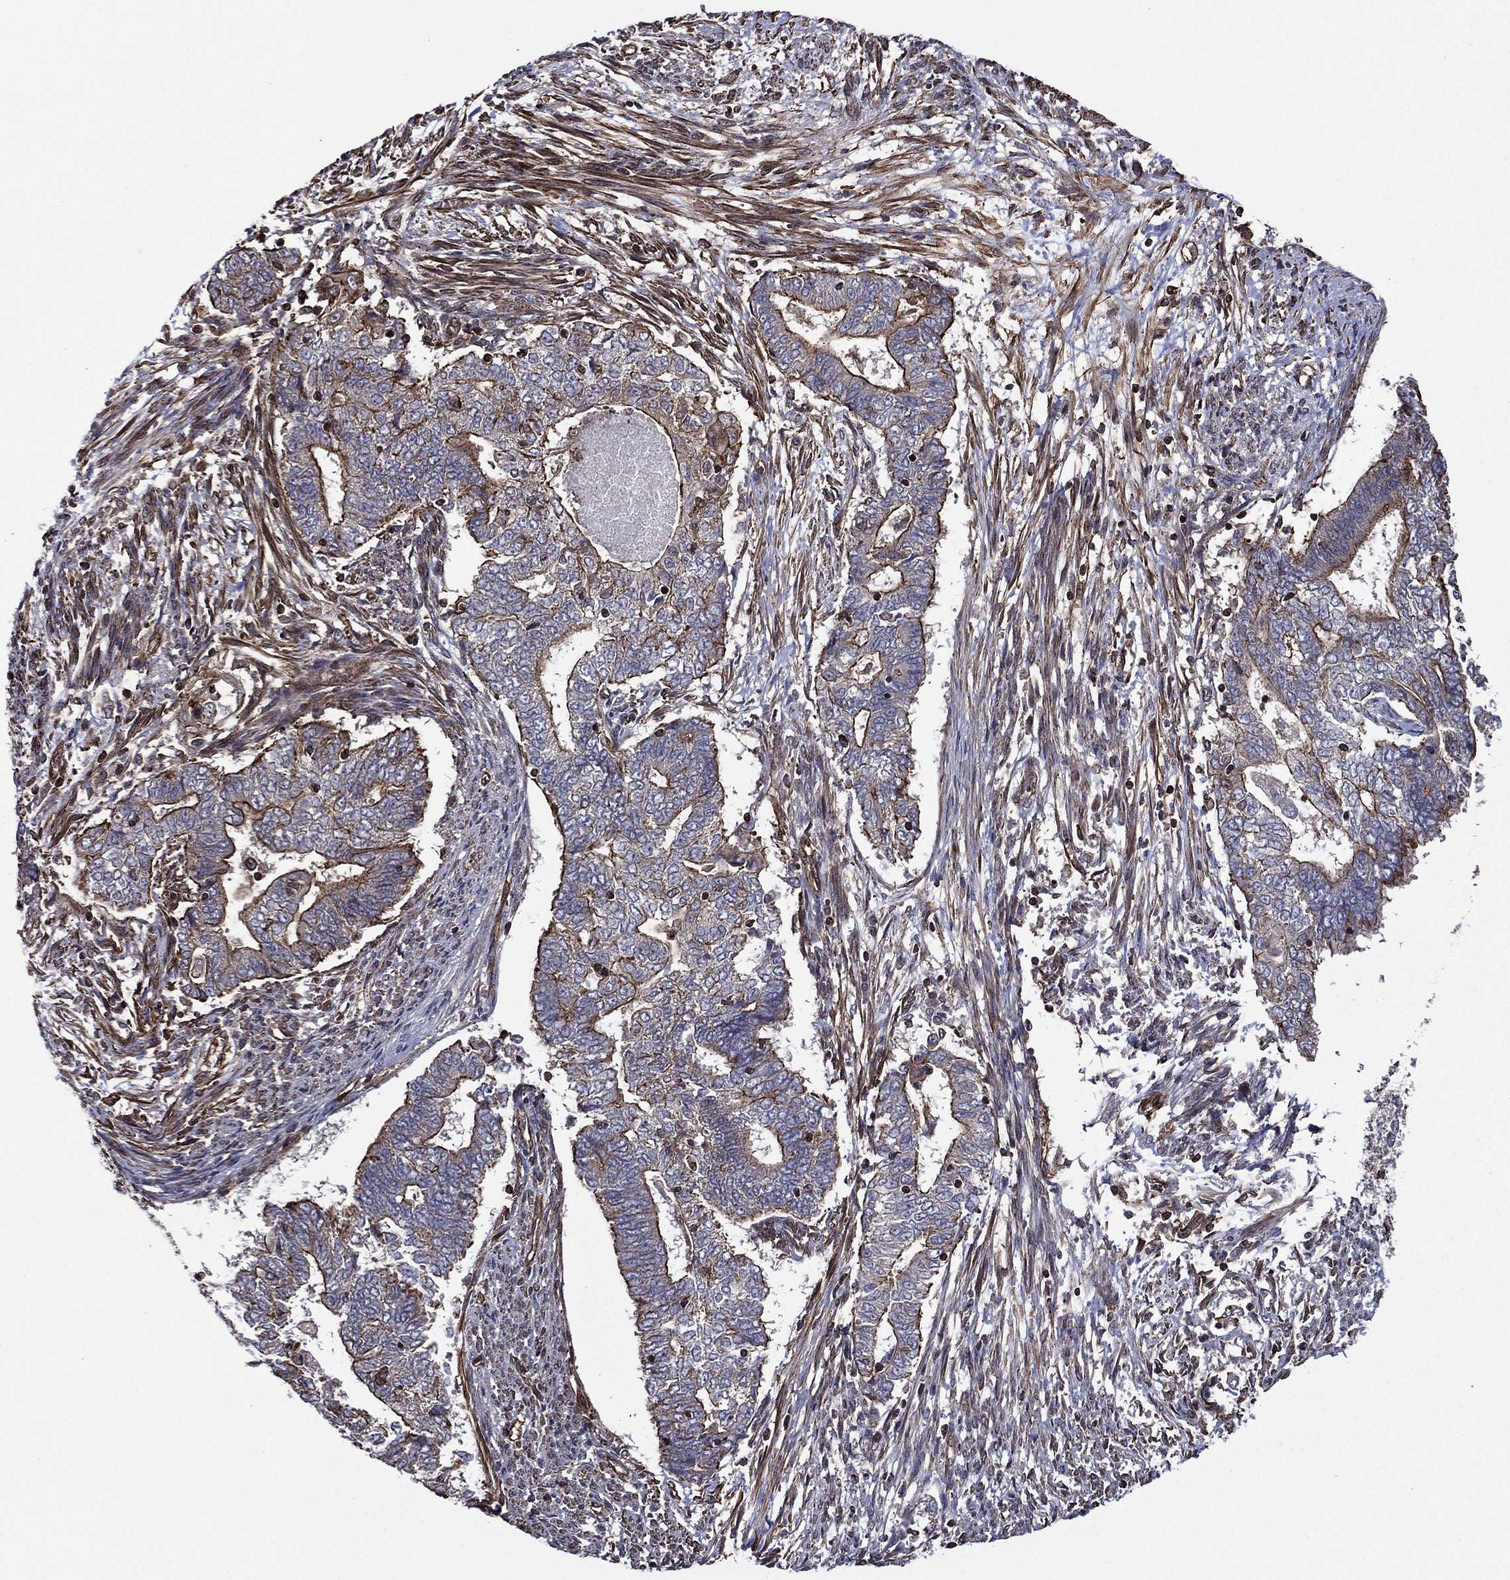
{"staining": {"intensity": "strong", "quantity": "<25%", "location": "cytoplasmic/membranous"}, "tissue": "endometrial cancer", "cell_type": "Tumor cells", "image_type": "cancer", "snomed": [{"axis": "morphology", "description": "Adenocarcinoma, NOS"}, {"axis": "topography", "description": "Endometrium"}], "caption": "IHC photomicrograph of neoplastic tissue: human endometrial adenocarcinoma stained using immunohistochemistry exhibits medium levels of strong protein expression localized specifically in the cytoplasmic/membranous of tumor cells, appearing as a cytoplasmic/membranous brown color.", "gene": "PLPP3", "patient": {"sex": "female", "age": 65}}